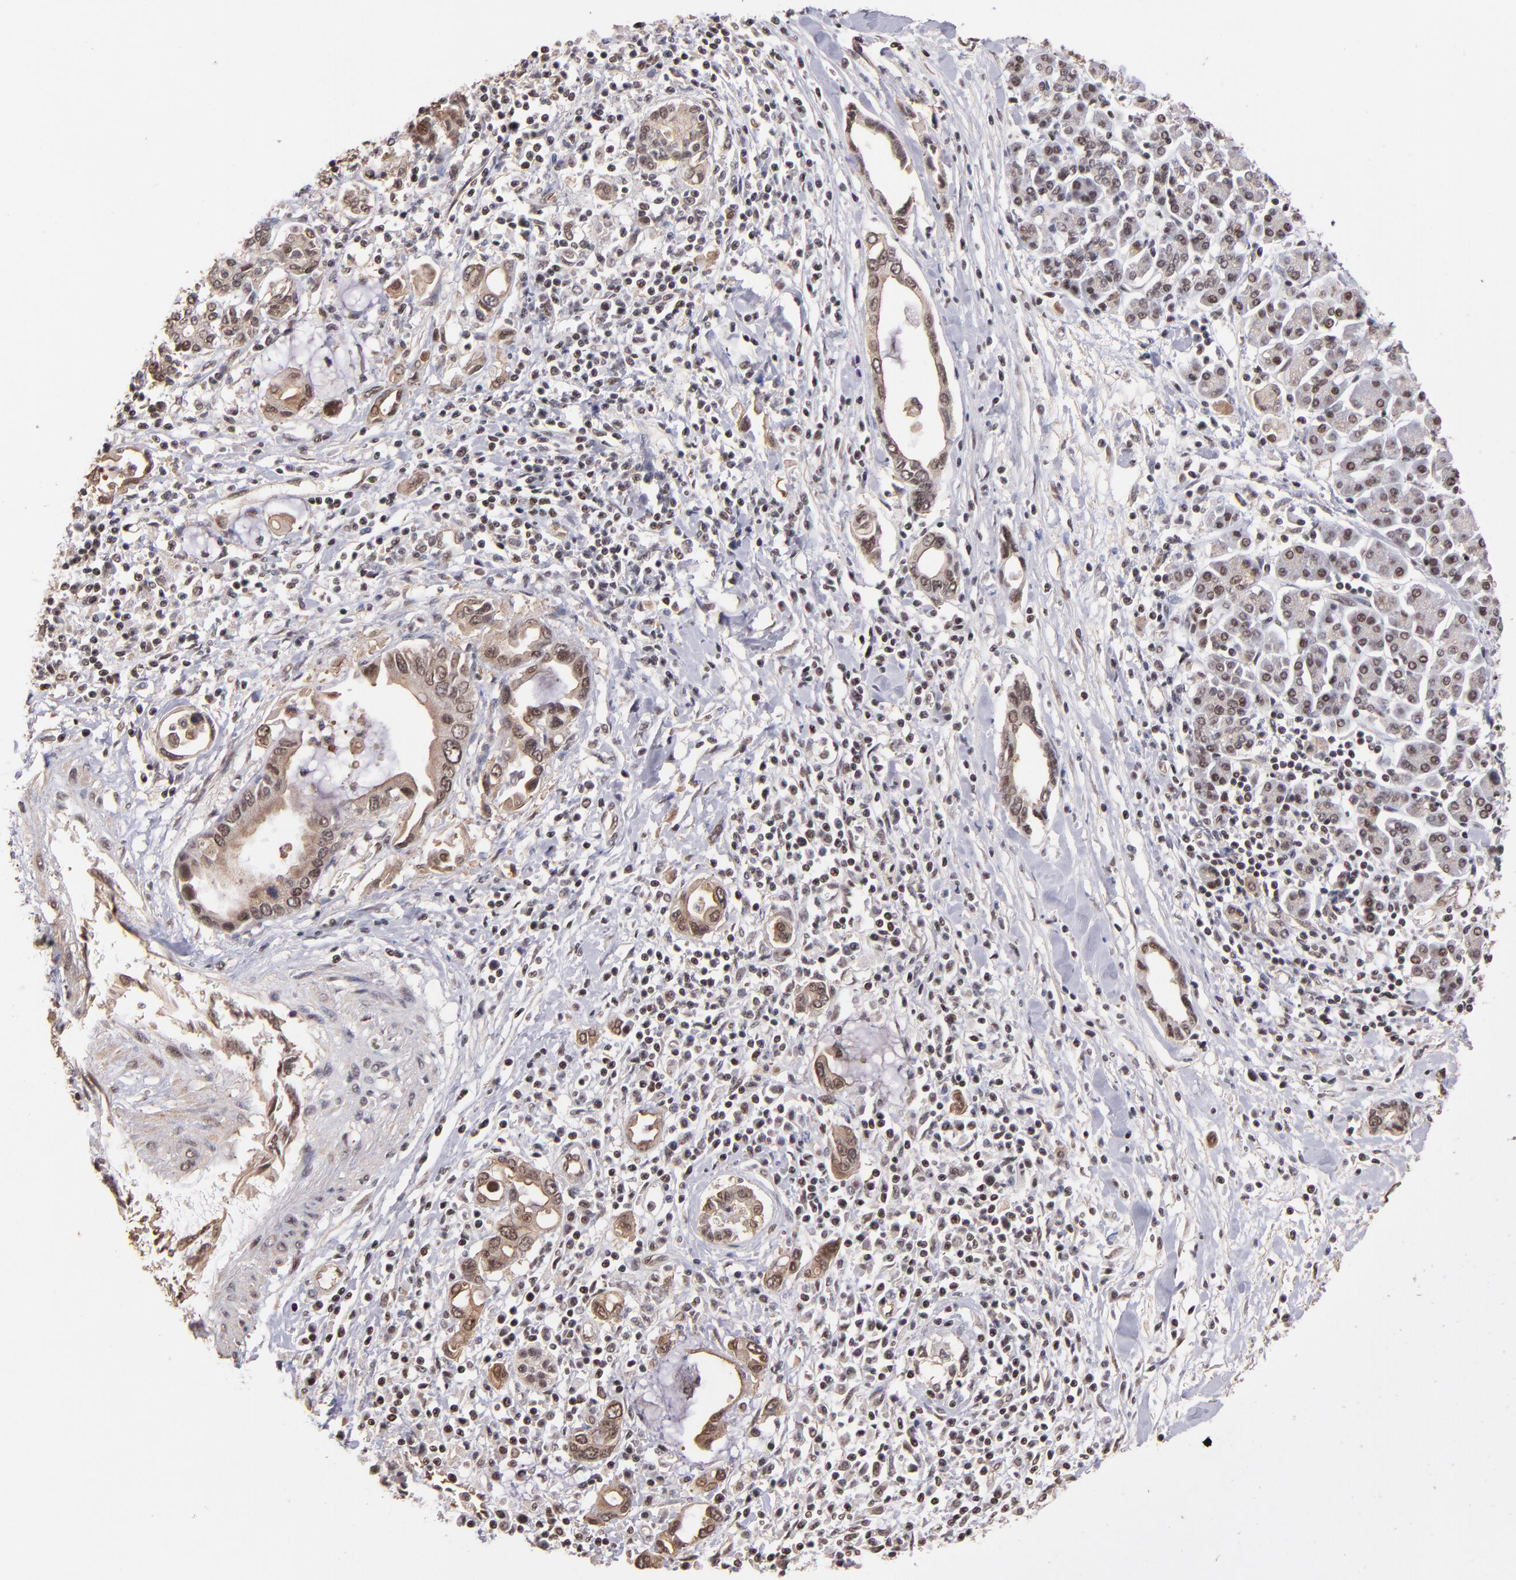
{"staining": {"intensity": "weak", "quantity": ">75%", "location": "cytoplasmic/membranous,nuclear"}, "tissue": "pancreatic cancer", "cell_type": "Tumor cells", "image_type": "cancer", "snomed": [{"axis": "morphology", "description": "Adenocarcinoma, NOS"}, {"axis": "topography", "description": "Pancreas"}], "caption": "This micrograph exhibits pancreatic adenocarcinoma stained with immunohistochemistry to label a protein in brown. The cytoplasmic/membranous and nuclear of tumor cells show weak positivity for the protein. Nuclei are counter-stained blue.", "gene": "TERF2", "patient": {"sex": "female", "age": 57}}